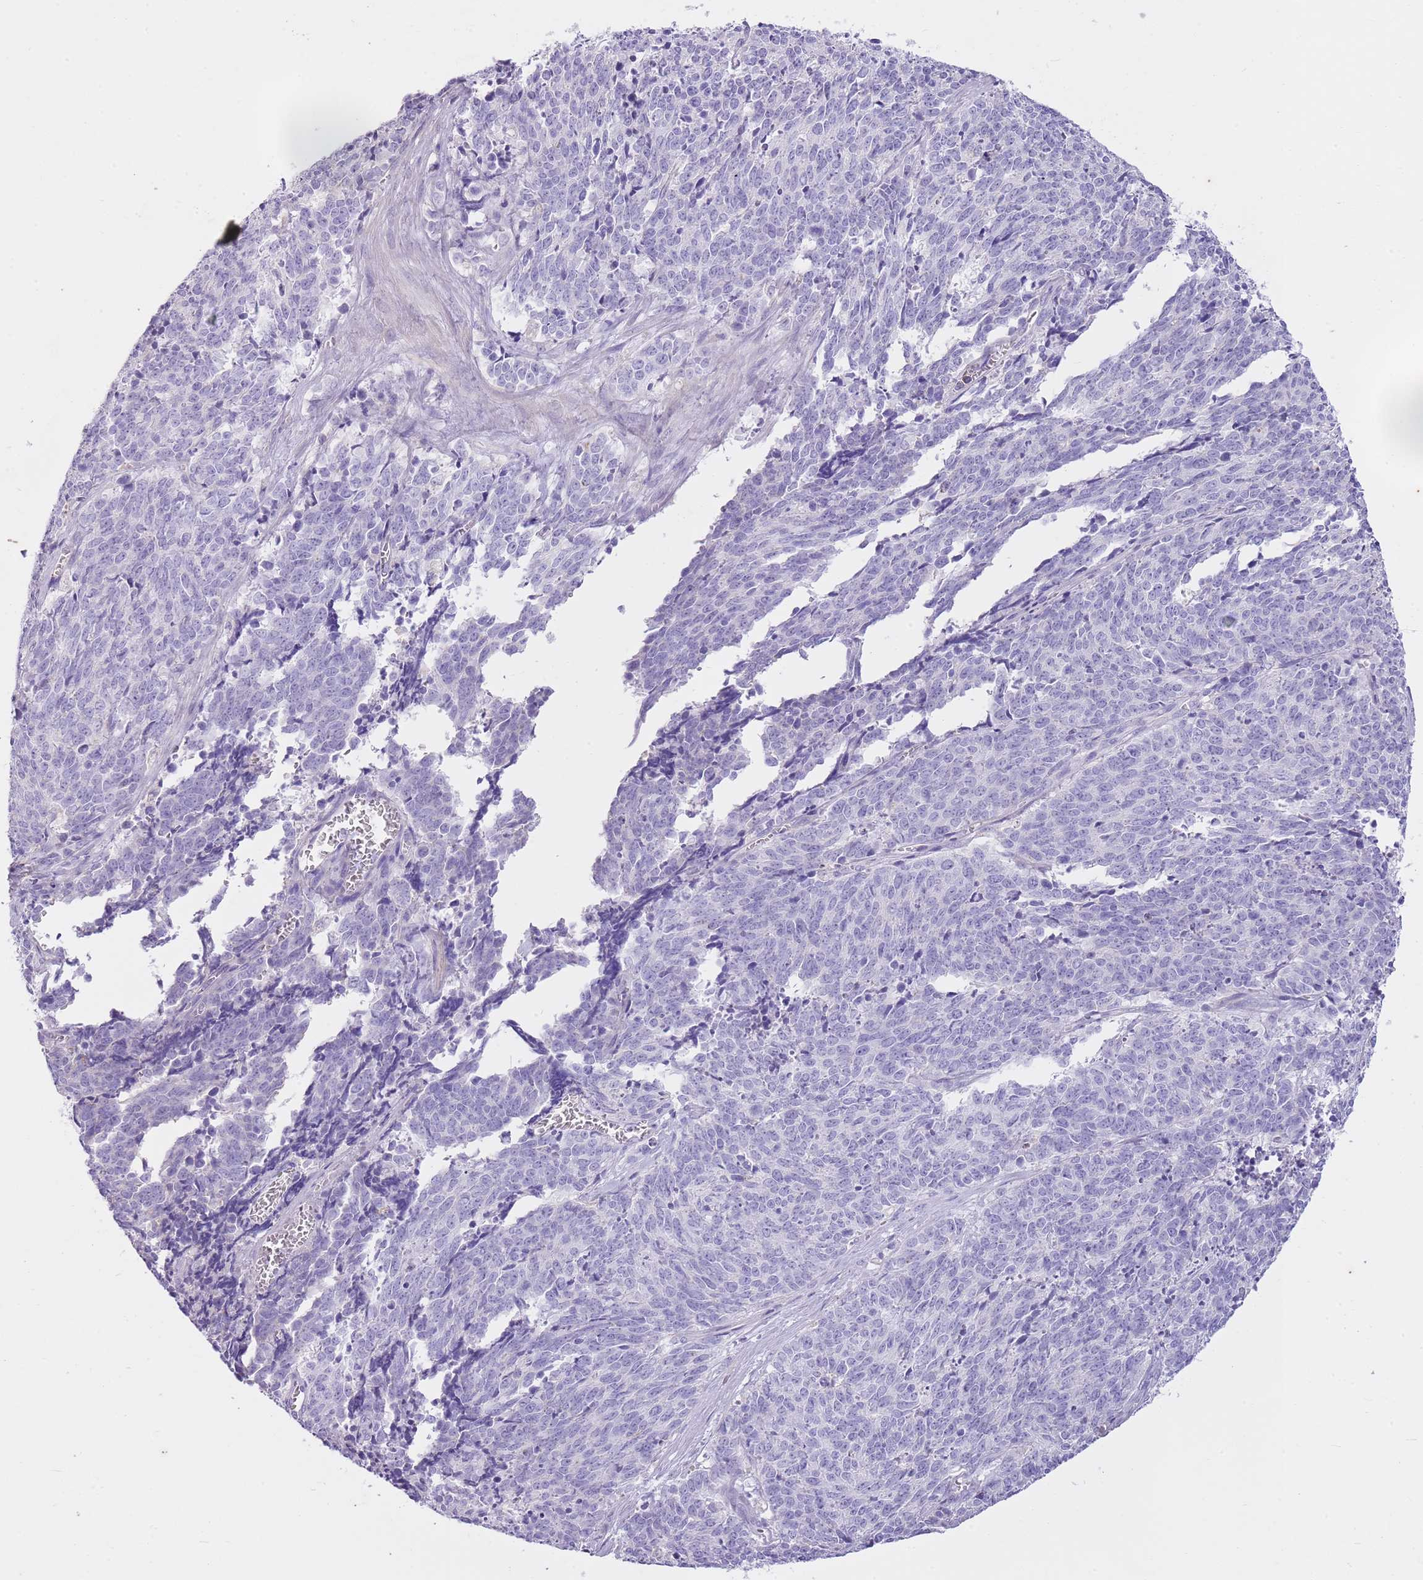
{"staining": {"intensity": "negative", "quantity": "none", "location": "none"}, "tissue": "cervical cancer", "cell_type": "Tumor cells", "image_type": "cancer", "snomed": [{"axis": "morphology", "description": "Squamous cell carcinoma, NOS"}, {"axis": "topography", "description": "Cervix"}], "caption": "This is an IHC histopathology image of human cervical squamous cell carcinoma. There is no staining in tumor cells.", "gene": "CNPPD1", "patient": {"sex": "female", "age": 29}}